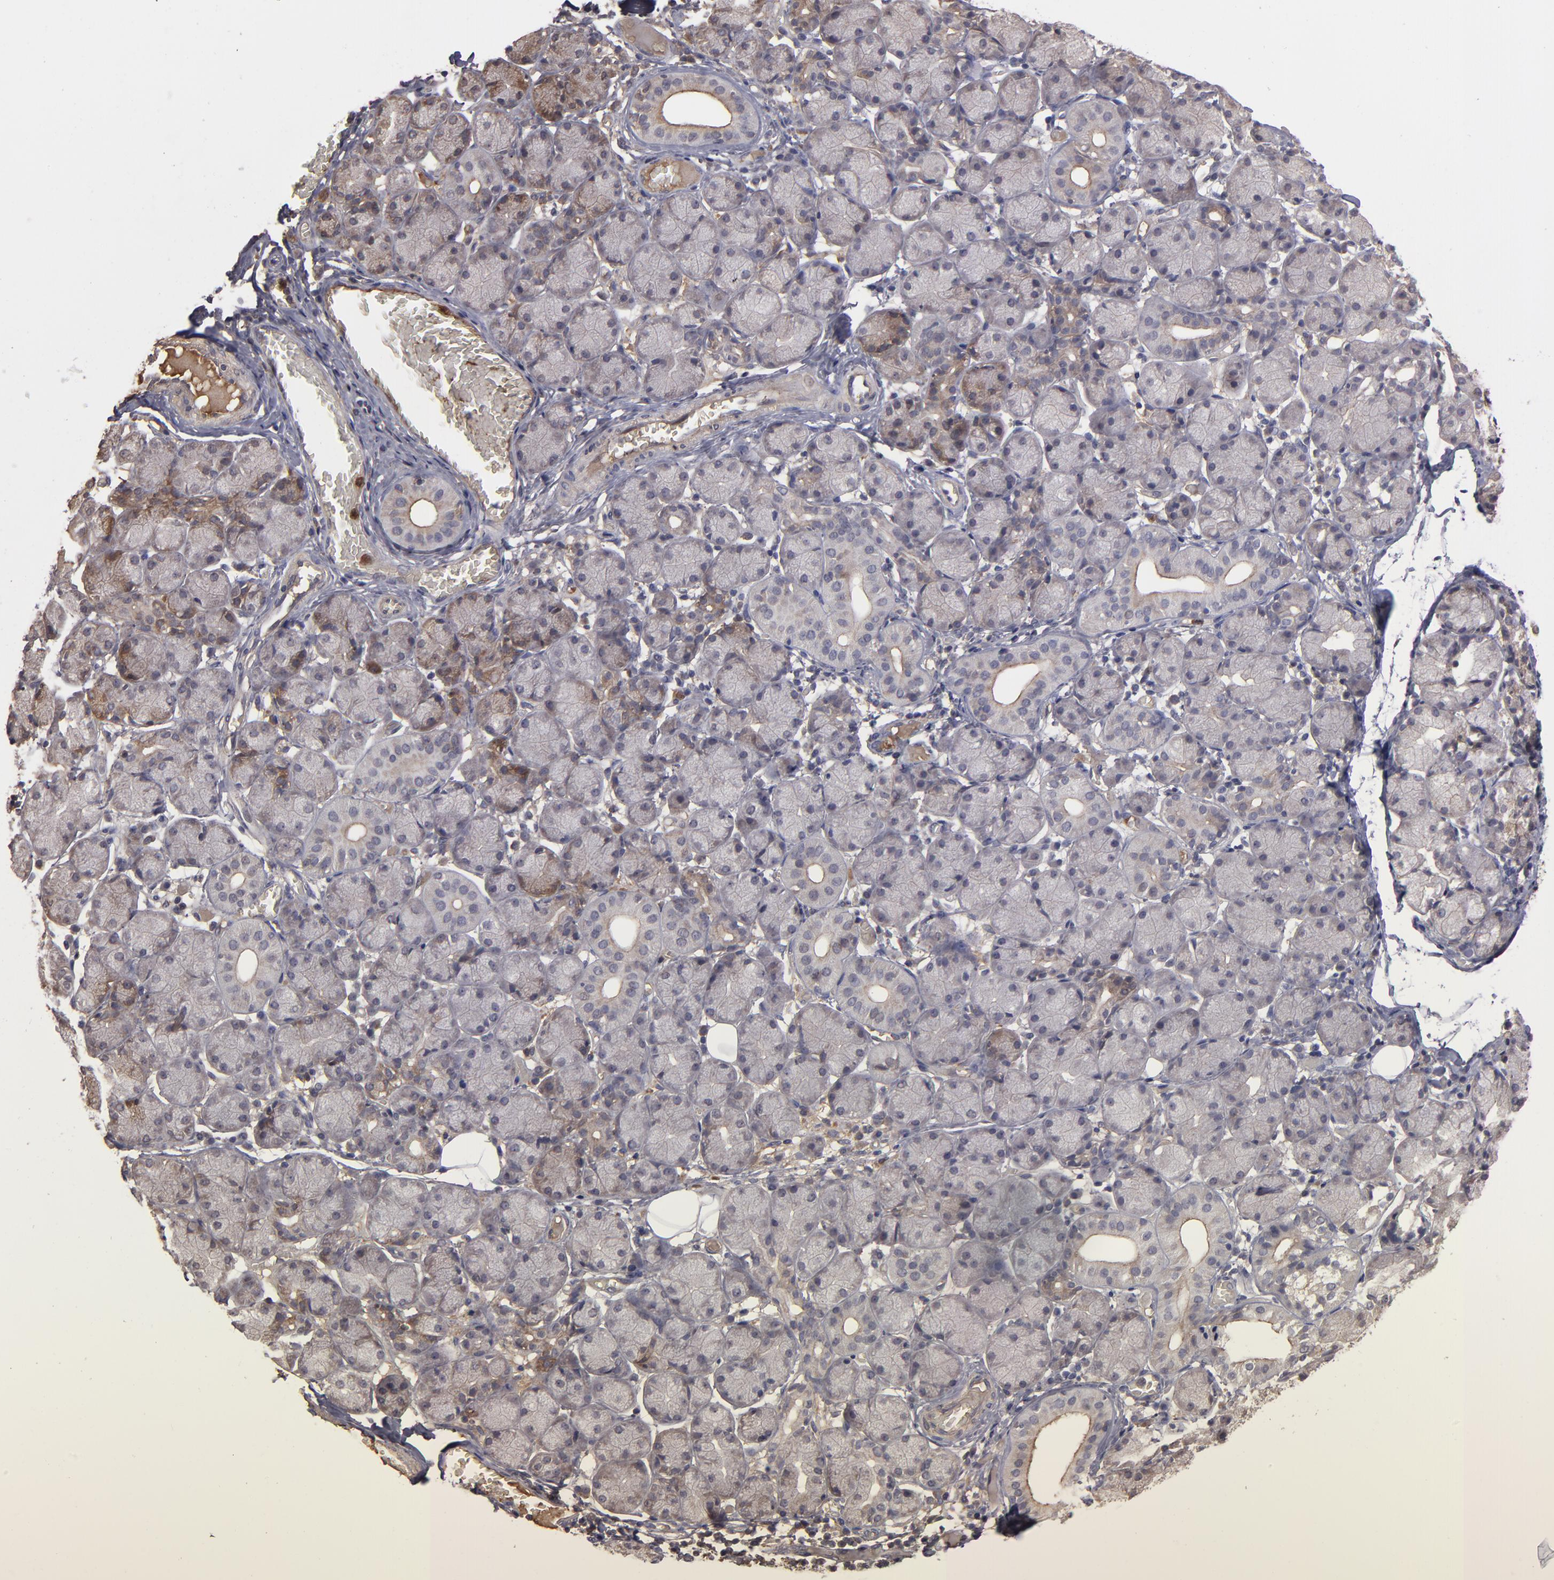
{"staining": {"intensity": "weak", "quantity": "25%-75%", "location": "cytoplasmic/membranous"}, "tissue": "salivary gland", "cell_type": "Glandular cells", "image_type": "normal", "snomed": [{"axis": "morphology", "description": "Normal tissue, NOS"}, {"axis": "topography", "description": "Salivary gland"}], "caption": "An immunohistochemistry image of unremarkable tissue is shown. Protein staining in brown labels weak cytoplasmic/membranous positivity in salivary gland within glandular cells. (Brightfield microscopy of DAB IHC at high magnification).", "gene": "SERPINA7", "patient": {"sex": "female", "age": 24}}